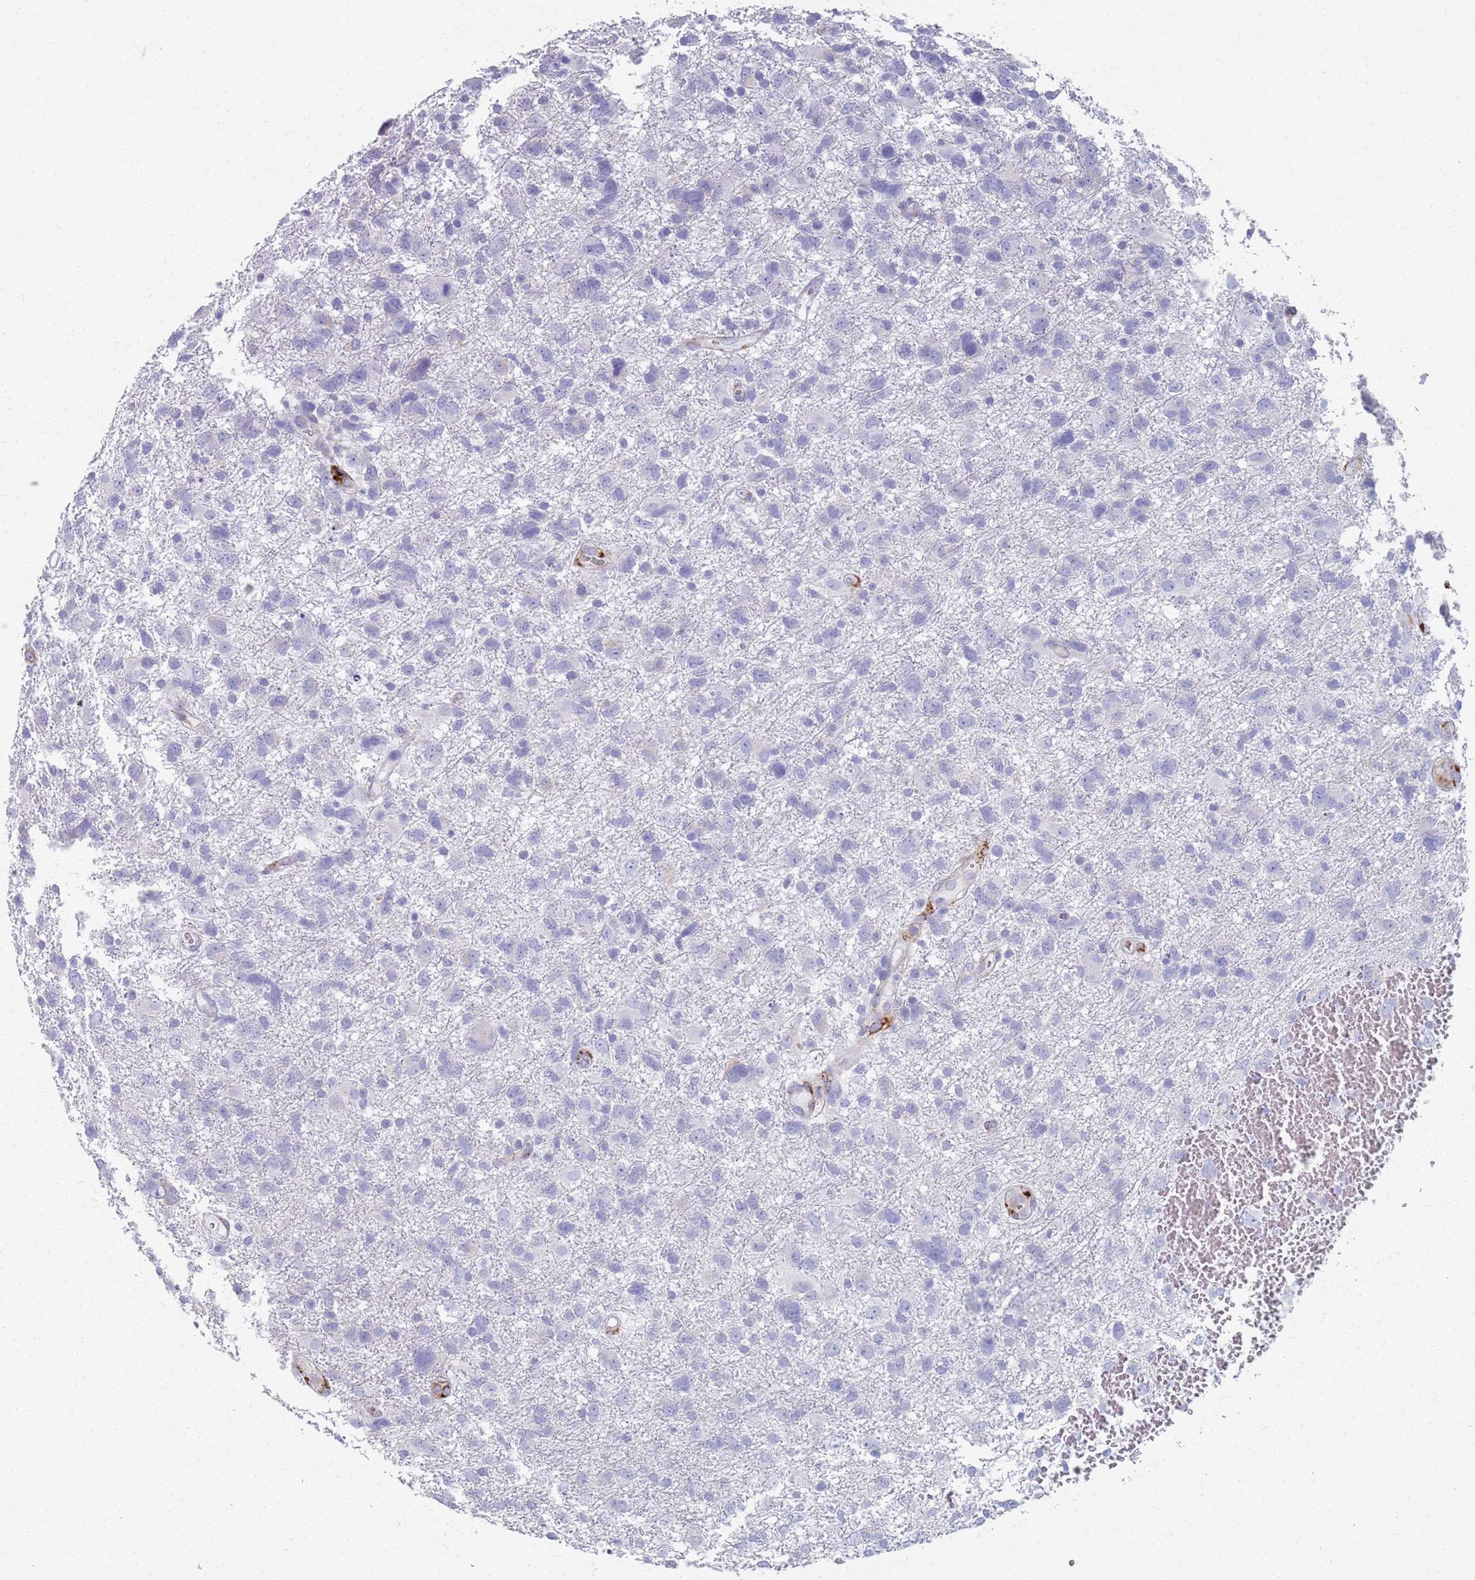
{"staining": {"intensity": "negative", "quantity": "none", "location": "none"}, "tissue": "glioma", "cell_type": "Tumor cells", "image_type": "cancer", "snomed": [{"axis": "morphology", "description": "Glioma, malignant, High grade"}, {"axis": "topography", "description": "Brain"}], "caption": "This is an immunohistochemistry histopathology image of glioma. There is no expression in tumor cells.", "gene": "PLOD1", "patient": {"sex": "male", "age": 61}}